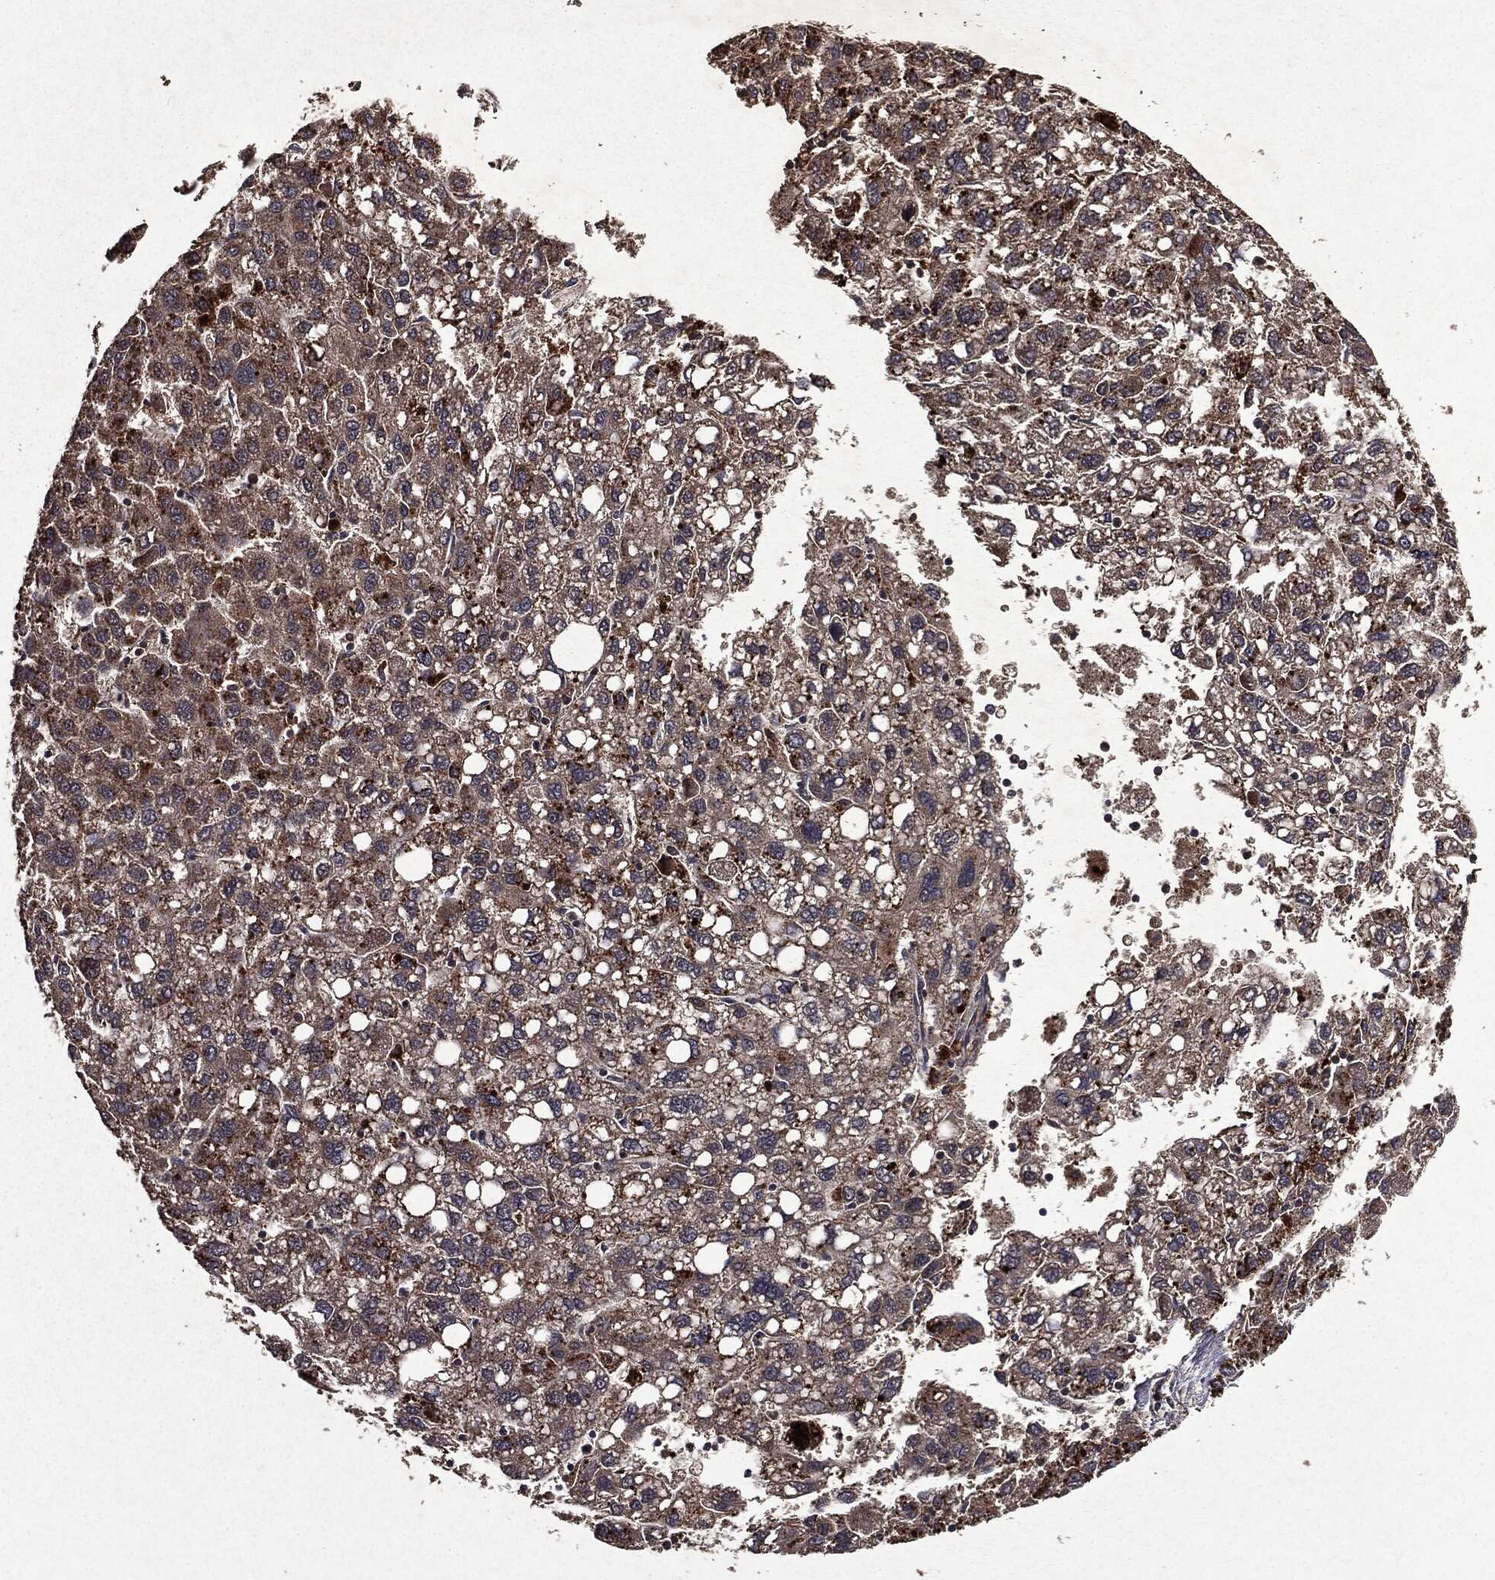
{"staining": {"intensity": "weak", "quantity": "25%-75%", "location": "cytoplasmic/membranous"}, "tissue": "liver cancer", "cell_type": "Tumor cells", "image_type": "cancer", "snomed": [{"axis": "morphology", "description": "Carcinoma, Hepatocellular, NOS"}, {"axis": "topography", "description": "Liver"}], "caption": "Immunohistochemical staining of human liver cancer exhibits weak cytoplasmic/membranous protein positivity in about 25%-75% of tumor cells. (Stains: DAB in brown, nuclei in blue, Microscopy: brightfield microscopy at high magnification).", "gene": "MTOR", "patient": {"sex": "female", "age": 82}}